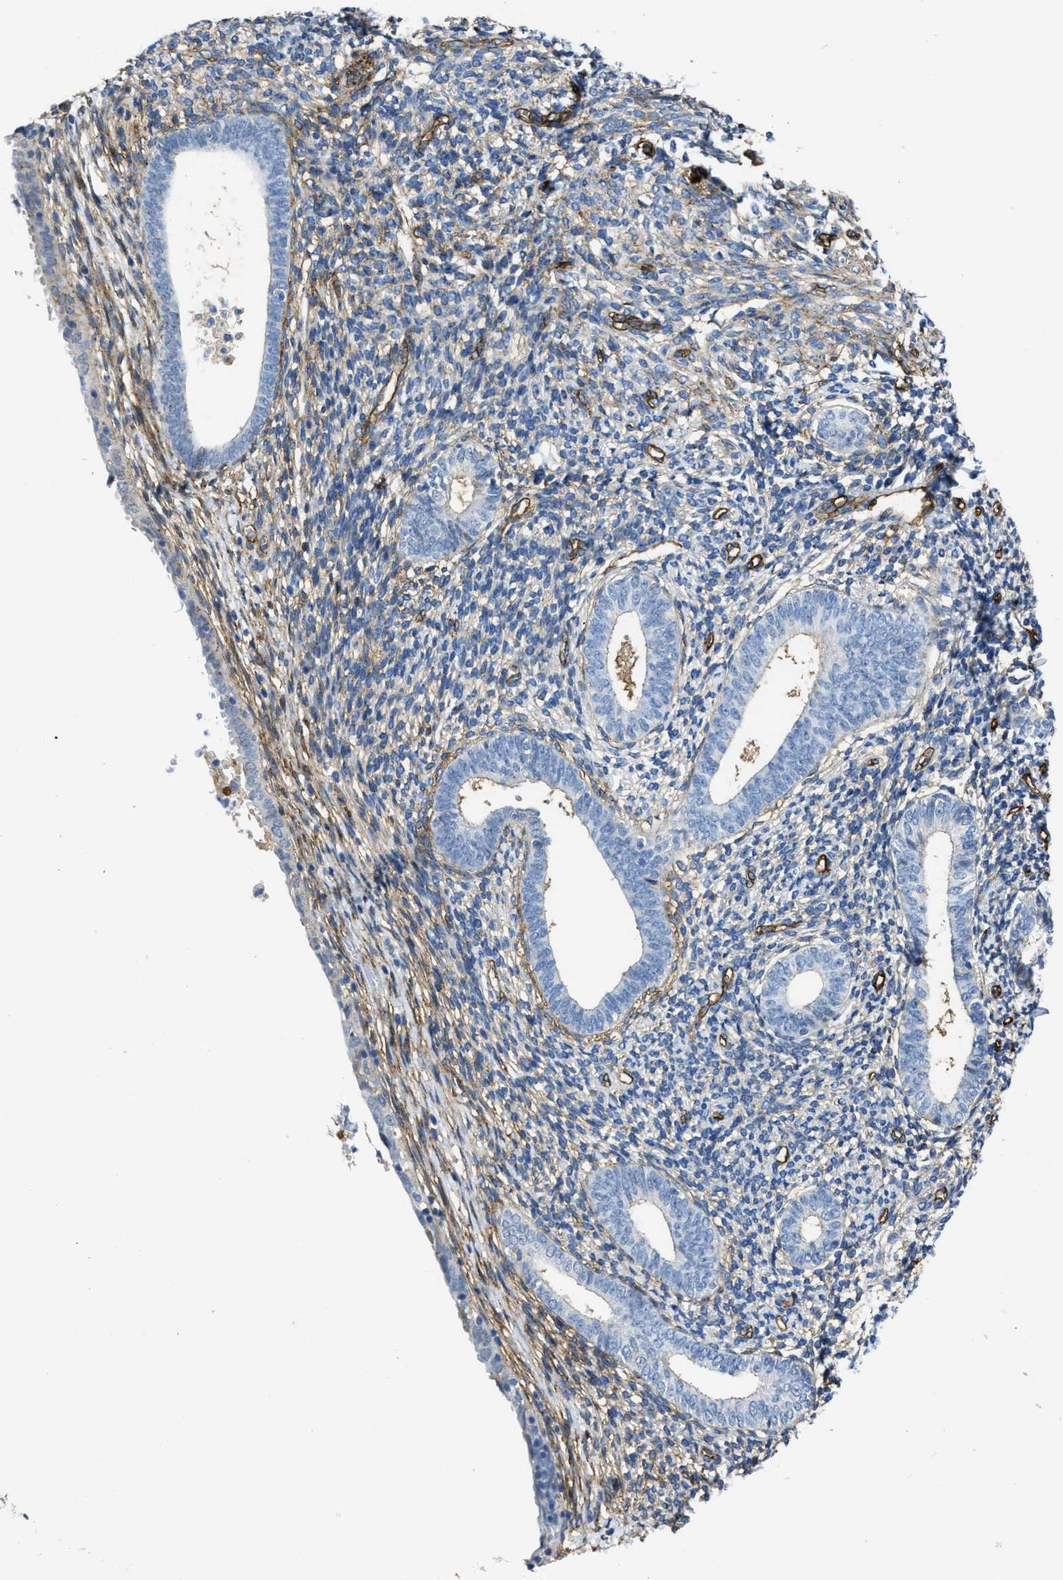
{"staining": {"intensity": "weak", "quantity": "25%-75%", "location": "cytoplasmic/membranous"}, "tissue": "endometrium", "cell_type": "Cells in endometrial stroma", "image_type": "normal", "snomed": [{"axis": "morphology", "description": "Normal tissue, NOS"}, {"axis": "morphology", "description": "Adenocarcinoma, NOS"}, {"axis": "topography", "description": "Endometrium"}], "caption": "Endometrium stained with DAB IHC exhibits low levels of weak cytoplasmic/membranous expression in approximately 25%-75% of cells in endometrial stroma. The protein of interest is stained brown, and the nuclei are stained in blue (DAB IHC with brightfield microscopy, high magnification).", "gene": "NAB1", "patient": {"sex": "female", "age": 57}}